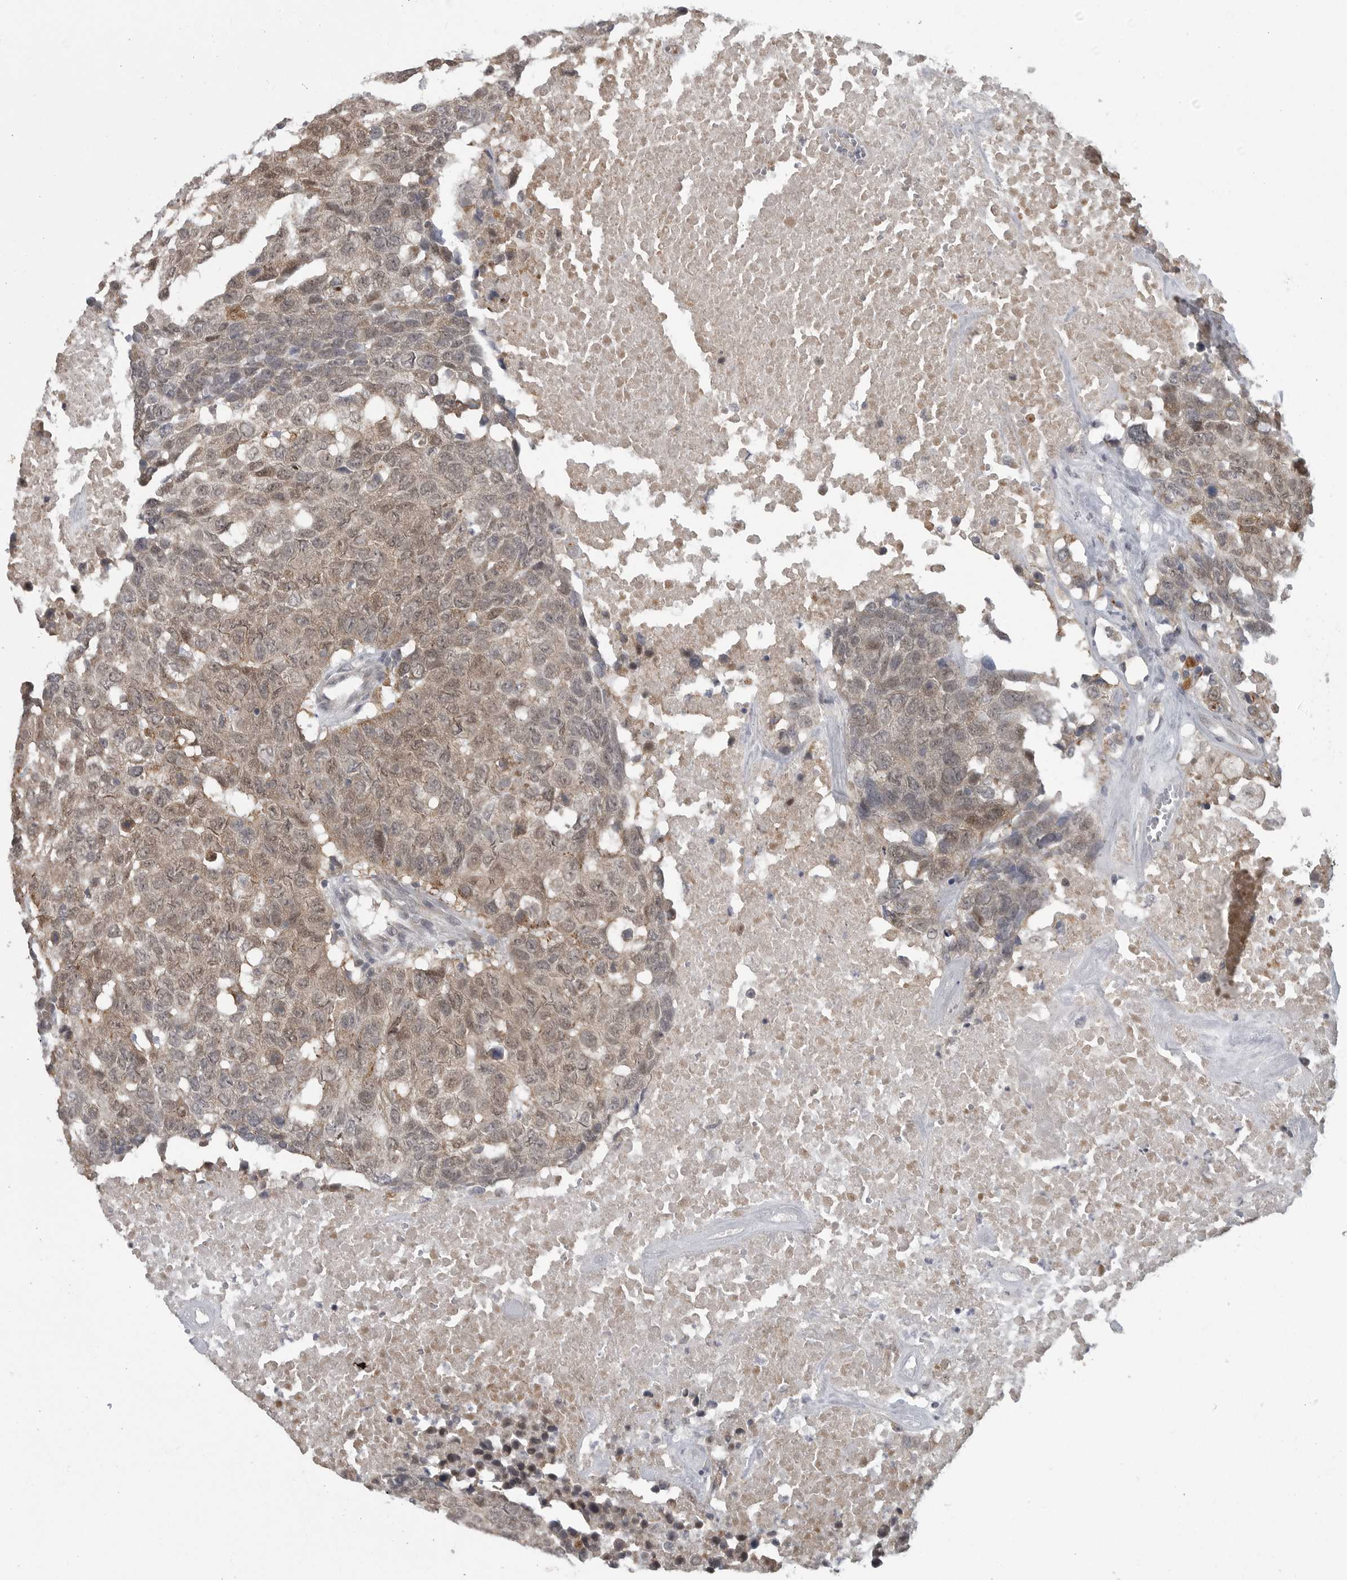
{"staining": {"intensity": "weak", "quantity": ">75%", "location": "cytoplasmic/membranous,nuclear"}, "tissue": "head and neck cancer", "cell_type": "Tumor cells", "image_type": "cancer", "snomed": [{"axis": "morphology", "description": "Squamous cell carcinoma, NOS"}, {"axis": "topography", "description": "Head-Neck"}], "caption": "Immunohistochemical staining of human head and neck squamous cell carcinoma exhibits weak cytoplasmic/membranous and nuclear protein staining in about >75% of tumor cells. (Brightfield microscopy of DAB IHC at high magnification).", "gene": "PPP1R9A", "patient": {"sex": "male", "age": 66}}